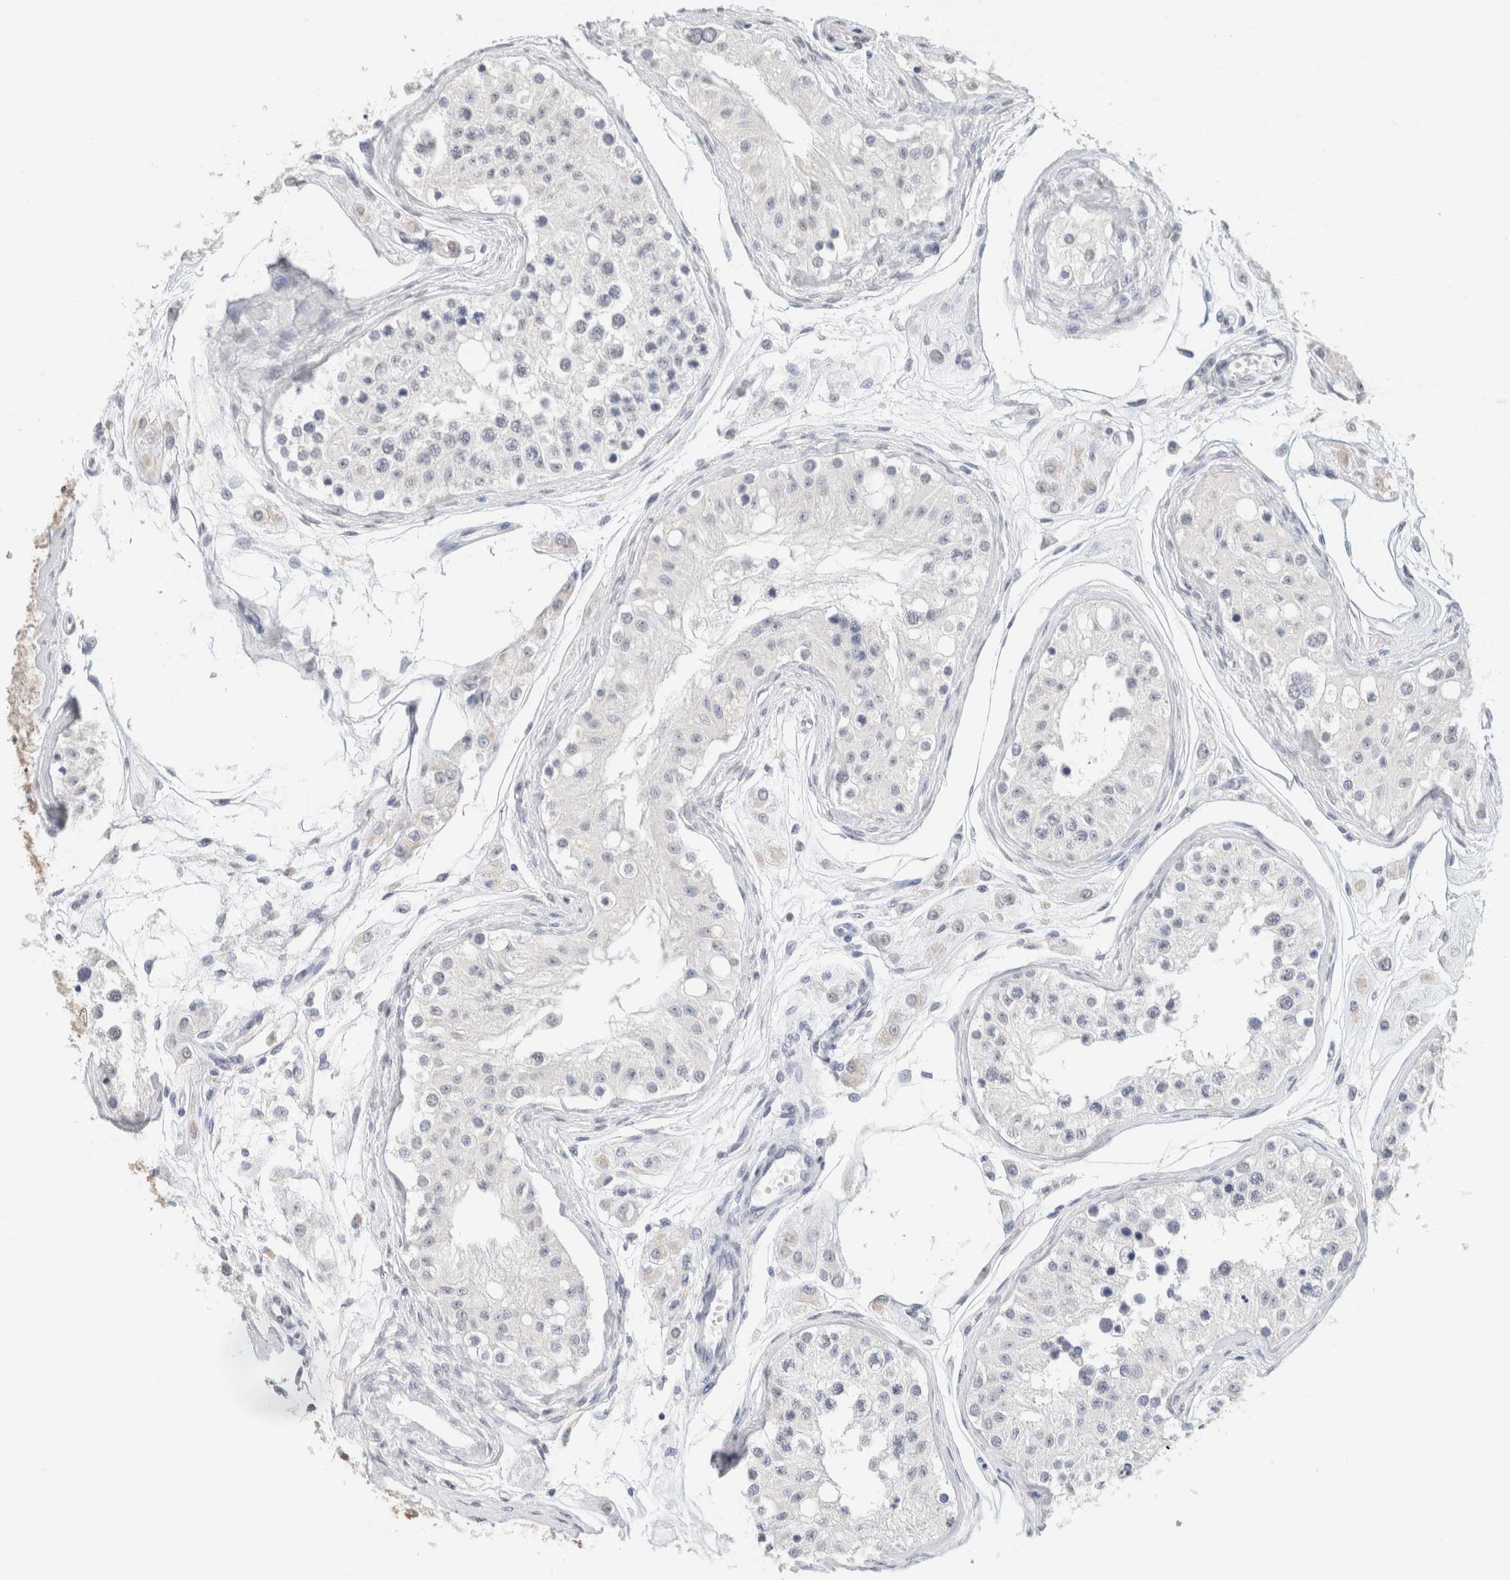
{"staining": {"intensity": "negative", "quantity": "none", "location": "none"}, "tissue": "testis", "cell_type": "Cells in seminiferous ducts", "image_type": "normal", "snomed": [{"axis": "morphology", "description": "Normal tissue, NOS"}, {"axis": "morphology", "description": "Adenocarcinoma, metastatic, NOS"}, {"axis": "topography", "description": "Testis"}], "caption": "Image shows no significant protein expression in cells in seminiferous ducts of benign testis.", "gene": "CD80", "patient": {"sex": "male", "age": 26}}